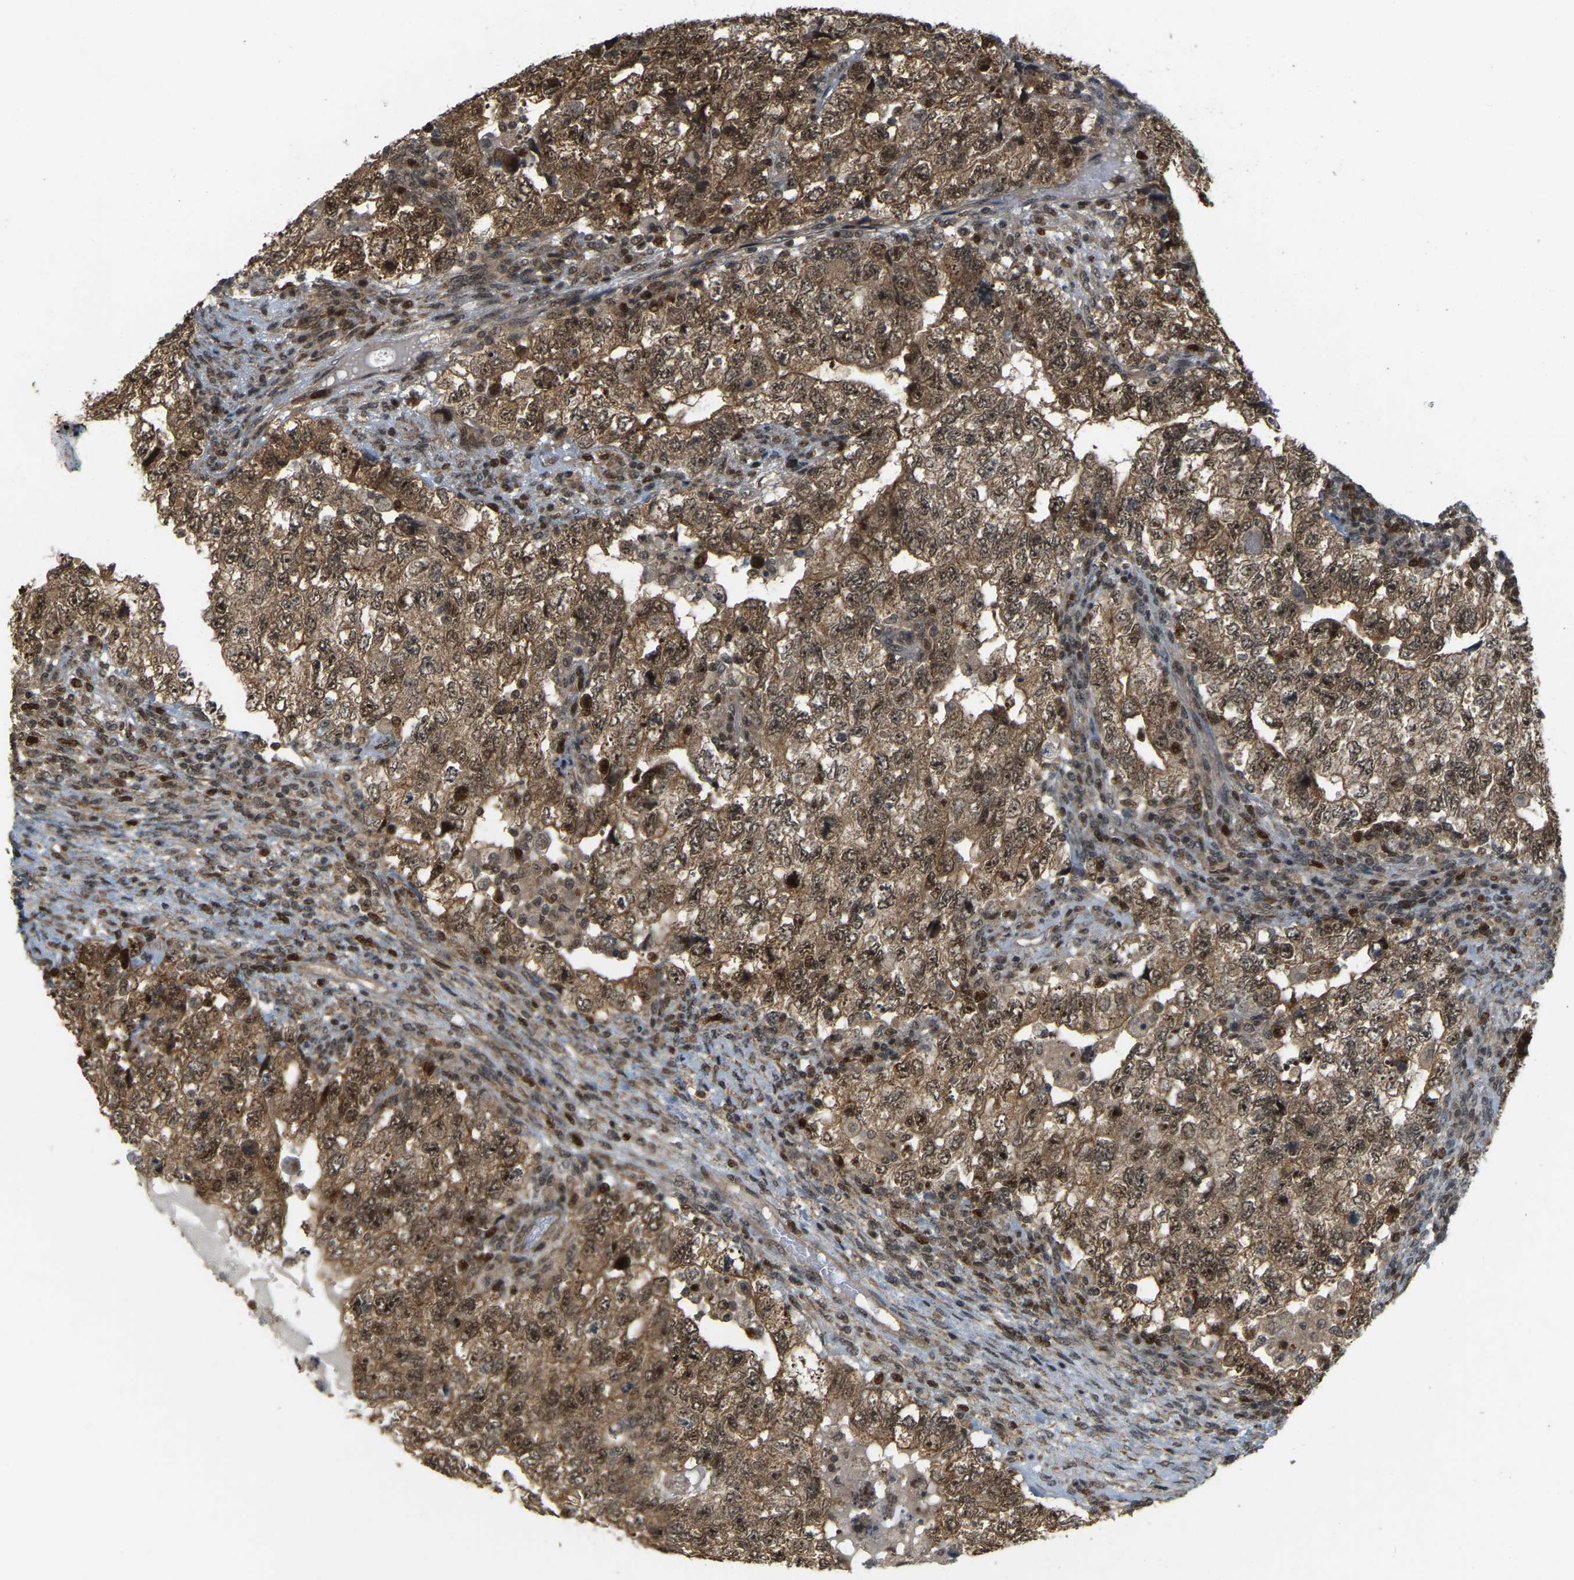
{"staining": {"intensity": "moderate", "quantity": ">75%", "location": "cytoplasmic/membranous,nuclear"}, "tissue": "testis cancer", "cell_type": "Tumor cells", "image_type": "cancer", "snomed": [{"axis": "morphology", "description": "Carcinoma, Embryonal, NOS"}, {"axis": "topography", "description": "Testis"}], "caption": "High-power microscopy captured an immunohistochemistry image of testis cancer, revealing moderate cytoplasmic/membranous and nuclear expression in about >75% of tumor cells.", "gene": "BRF2", "patient": {"sex": "male", "age": 36}}